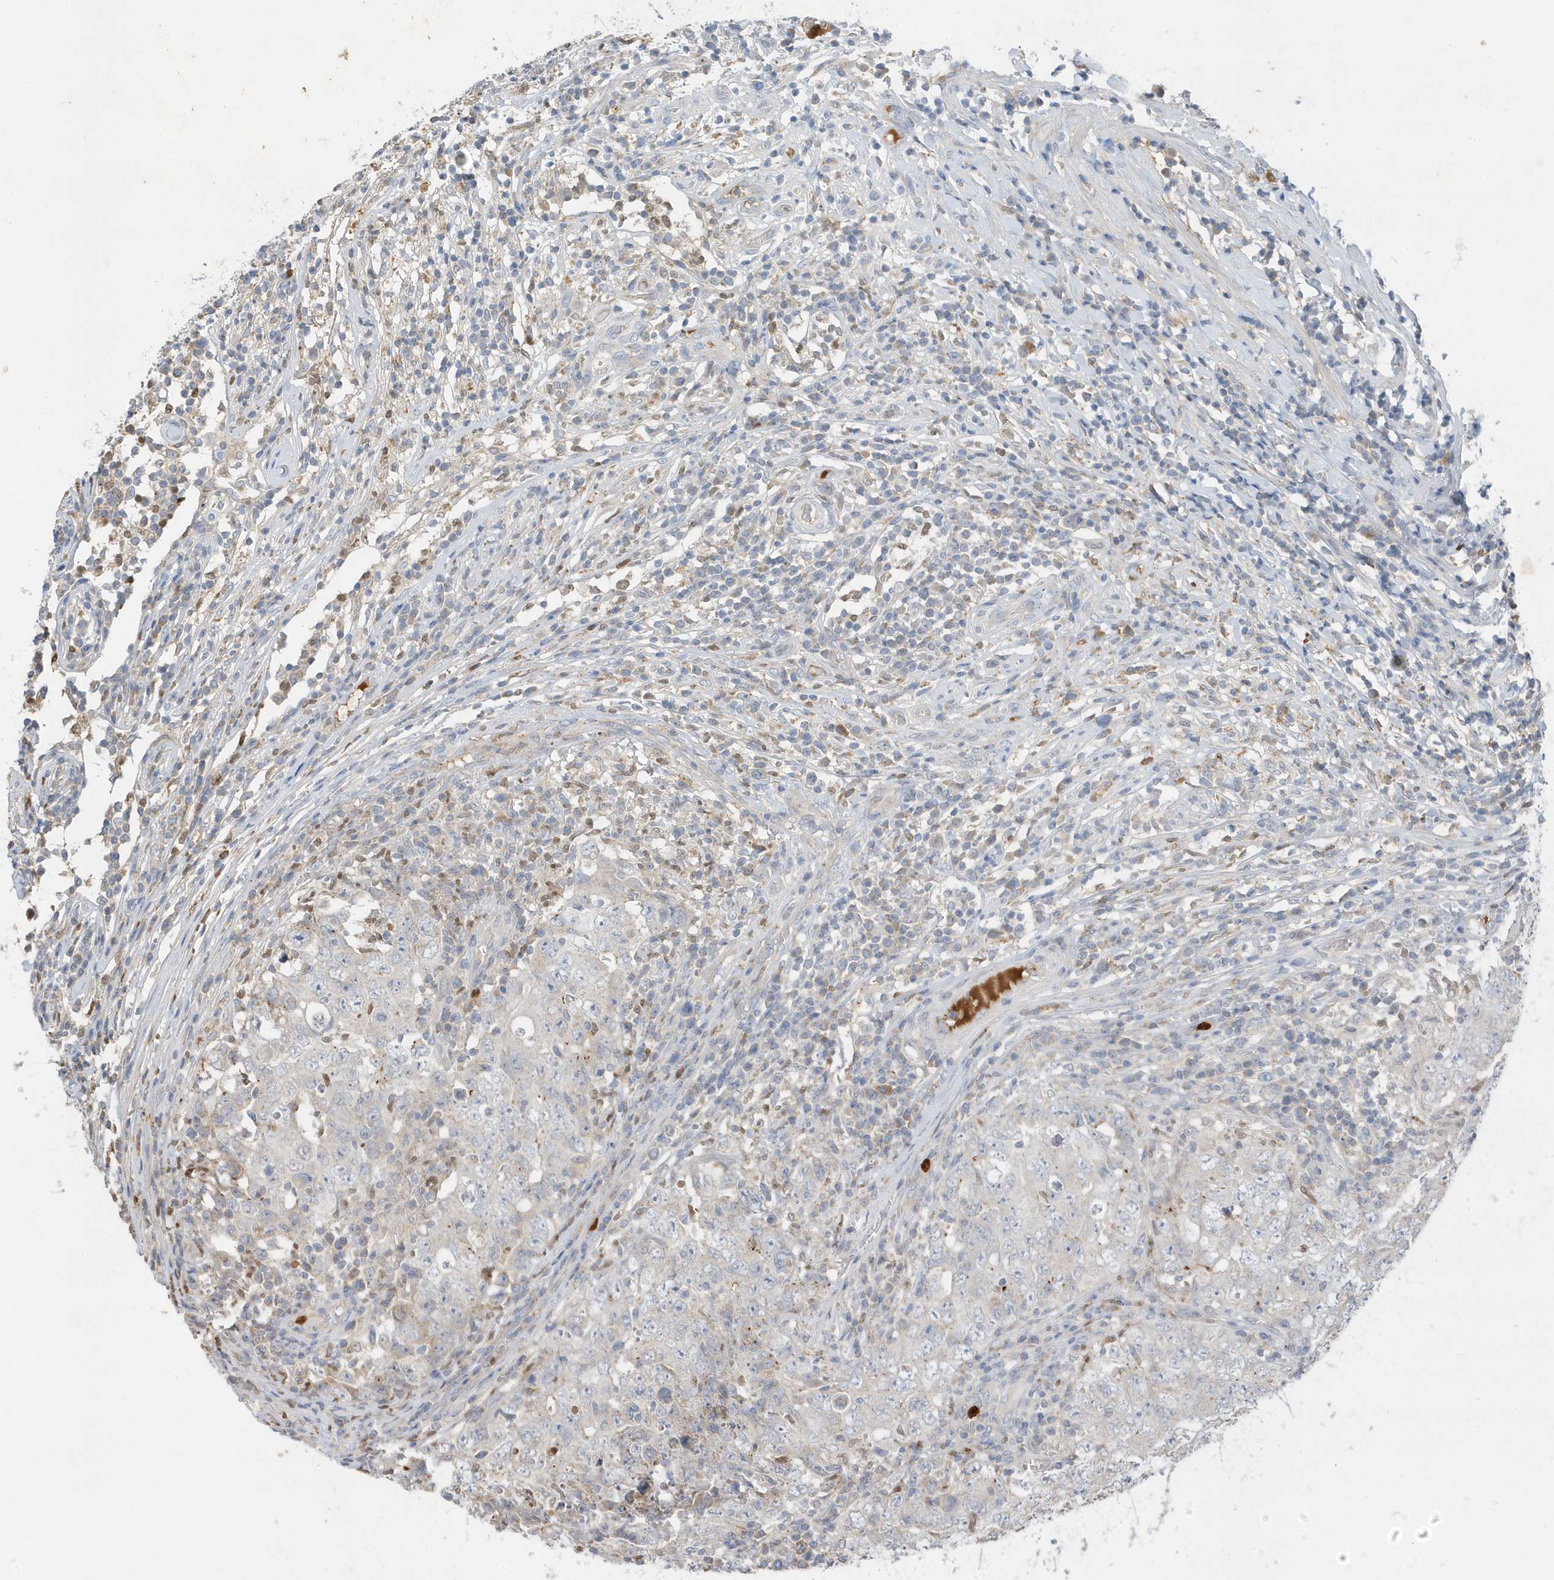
{"staining": {"intensity": "negative", "quantity": "none", "location": "none"}, "tissue": "testis cancer", "cell_type": "Tumor cells", "image_type": "cancer", "snomed": [{"axis": "morphology", "description": "Carcinoma, Embryonal, NOS"}, {"axis": "topography", "description": "Testis"}], "caption": "Protein analysis of testis cancer (embryonal carcinoma) reveals no significant positivity in tumor cells.", "gene": "DPP9", "patient": {"sex": "male", "age": 26}}